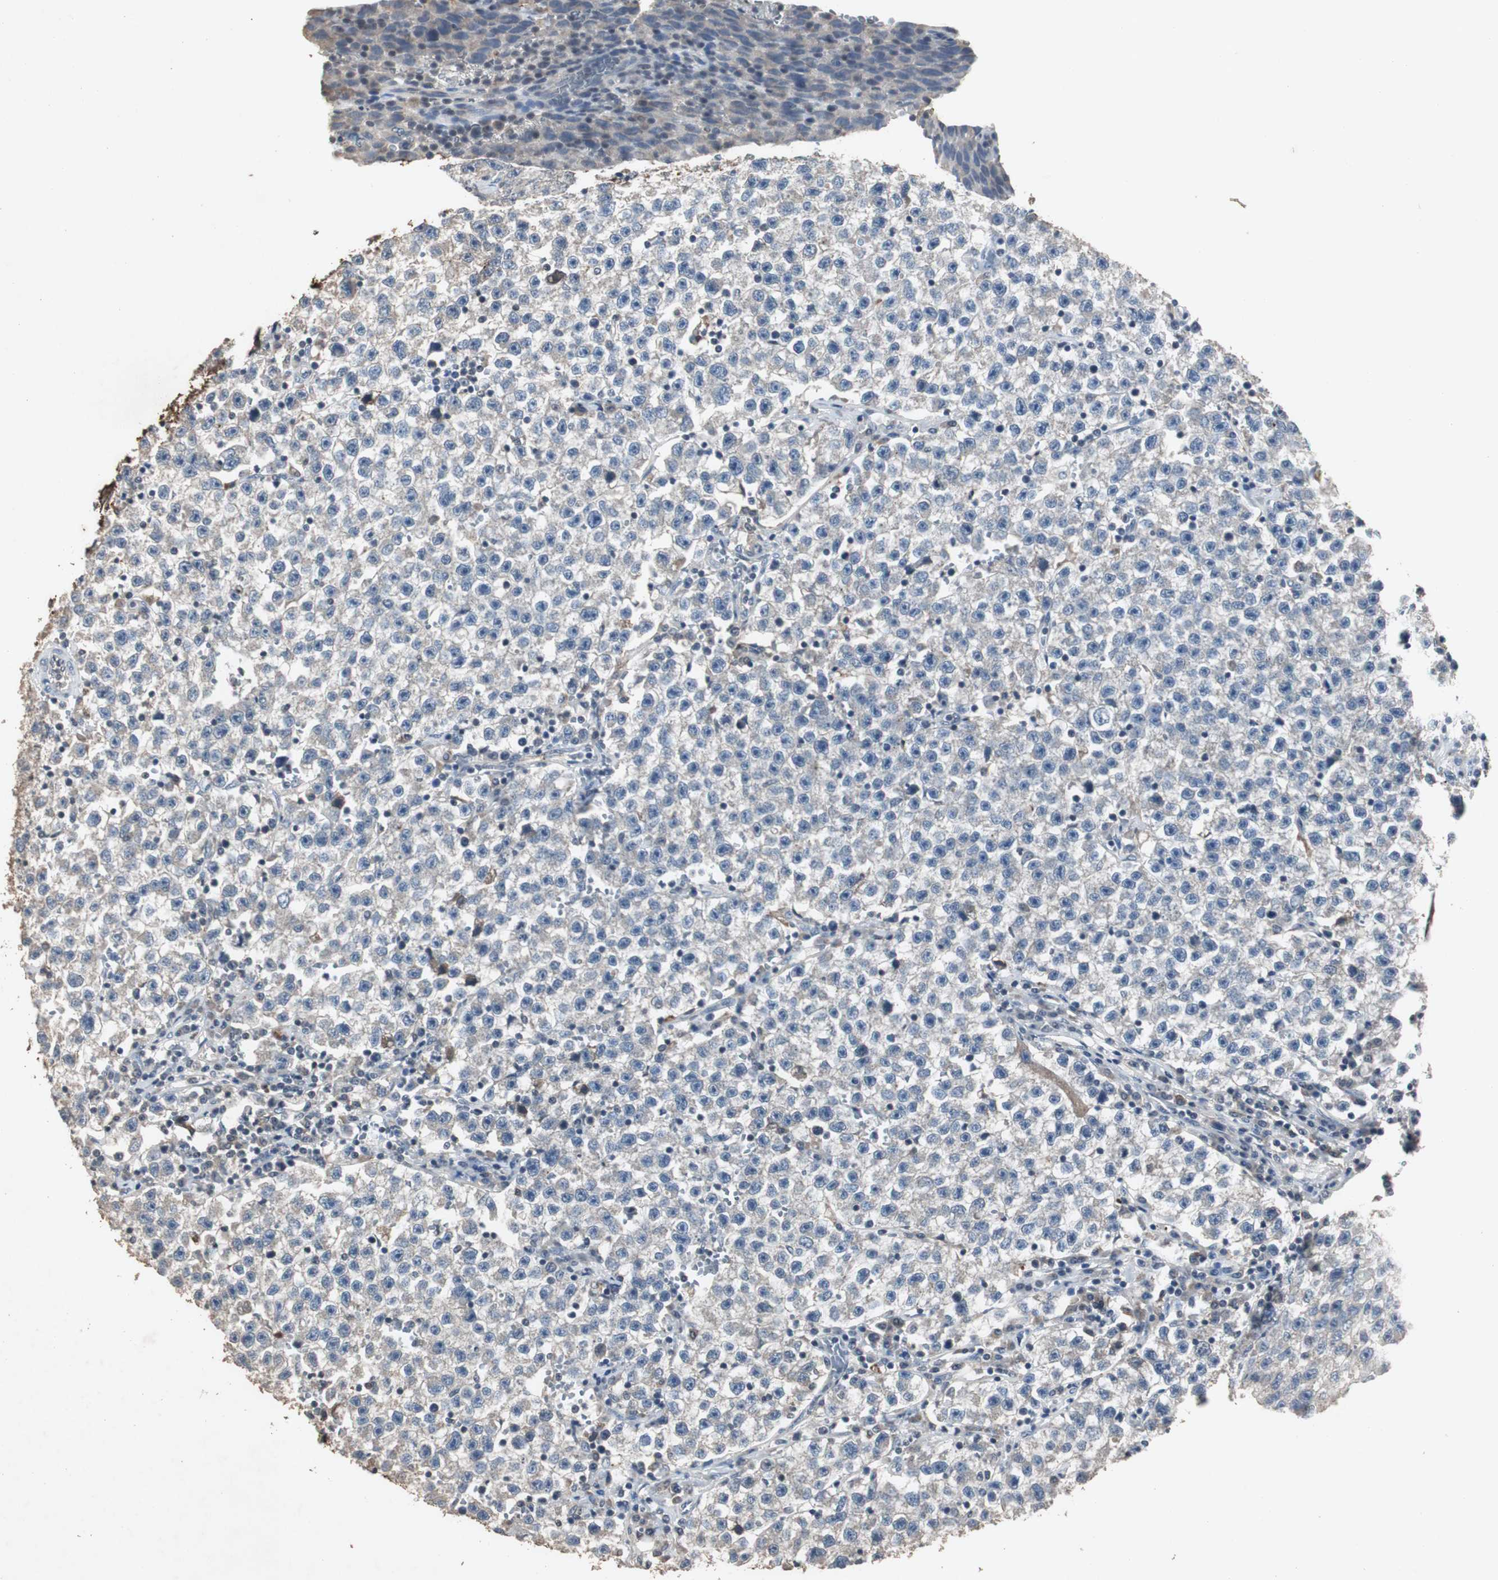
{"staining": {"intensity": "negative", "quantity": "none", "location": "none"}, "tissue": "testis cancer", "cell_type": "Tumor cells", "image_type": "cancer", "snomed": [{"axis": "morphology", "description": "Seminoma, NOS"}, {"axis": "topography", "description": "Testis"}], "caption": "Testis cancer (seminoma) was stained to show a protein in brown. There is no significant positivity in tumor cells.", "gene": "ADNP2", "patient": {"sex": "male", "age": 22}}